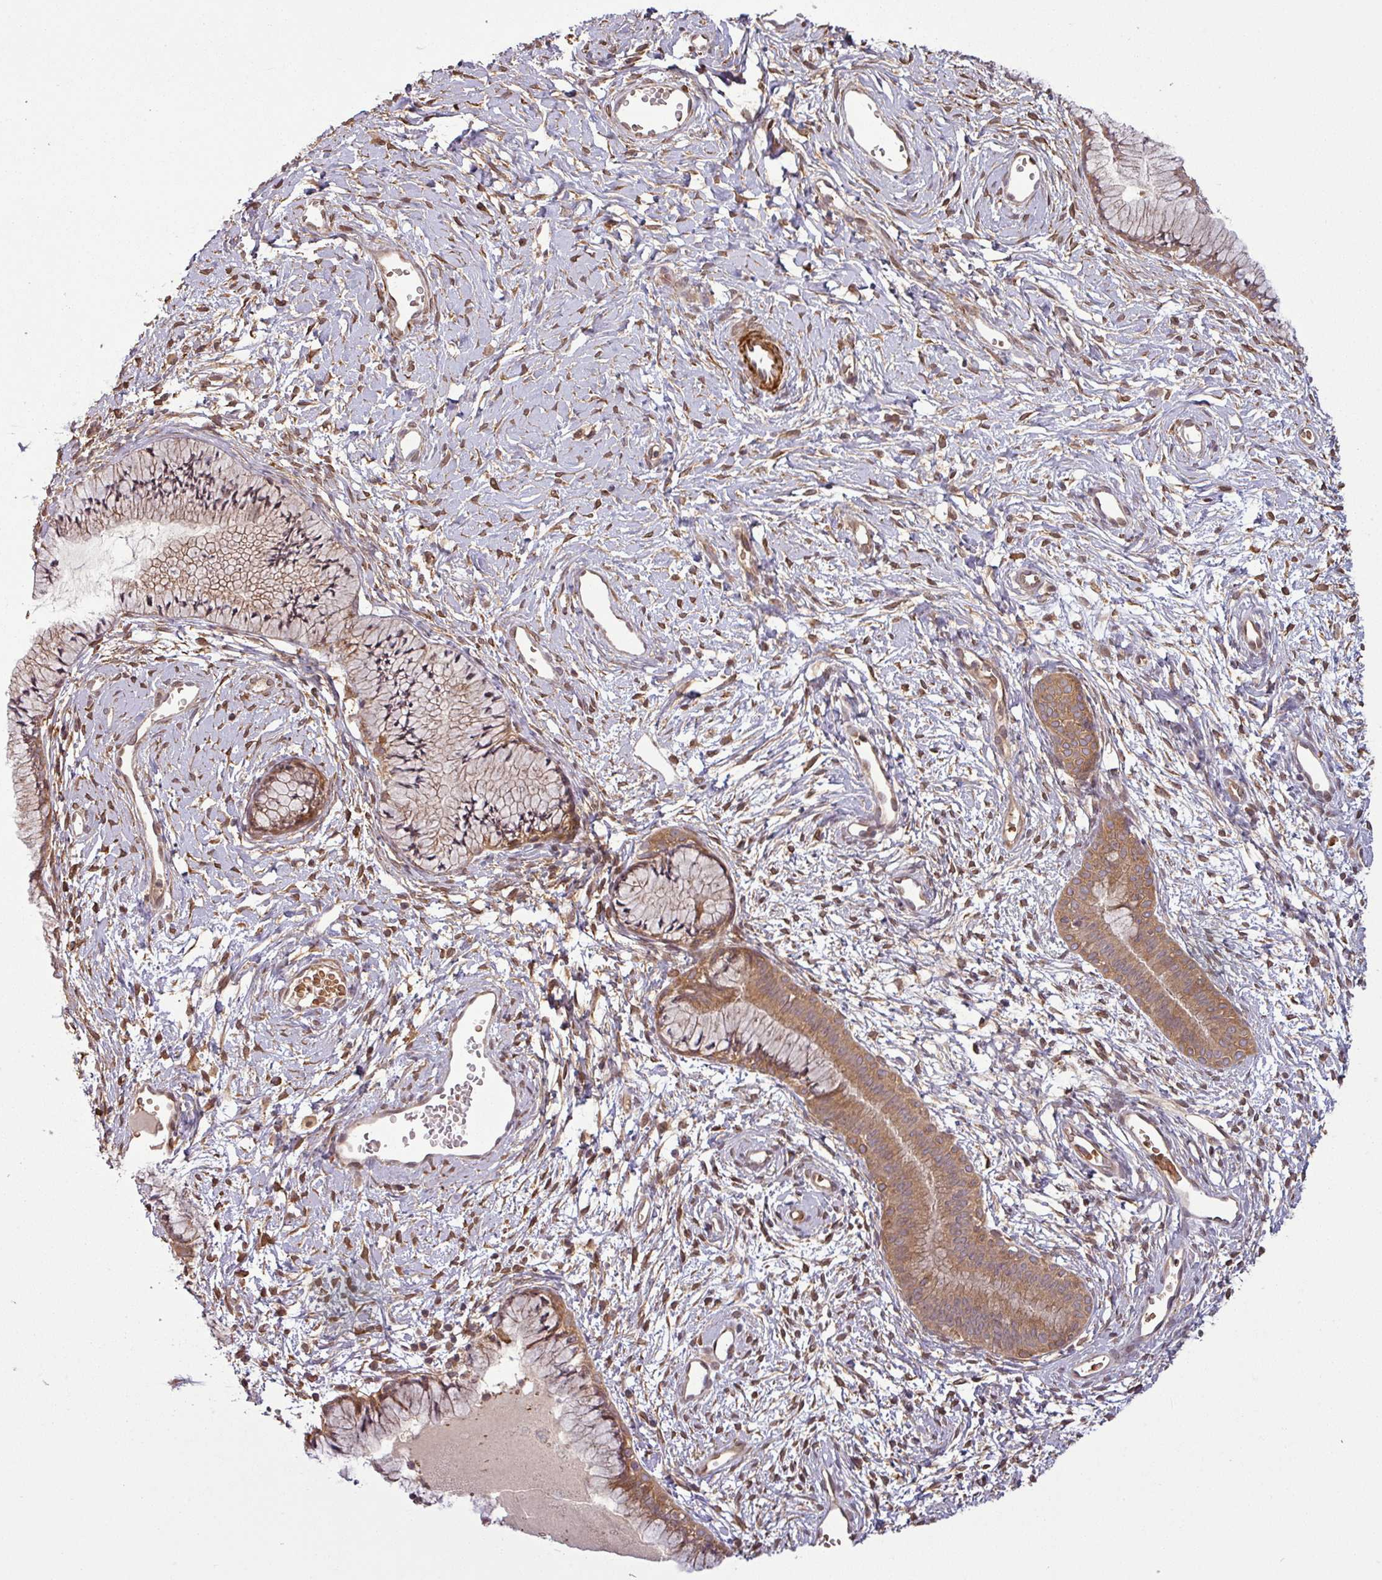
{"staining": {"intensity": "moderate", "quantity": ">75%", "location": "cytoplasmic/membranous"}, "tissue": "cervix", "cell_type": "Glandular cells", "image_type": "normal", "snomed": [{"axis": "morphology", "description": "Normal tissue, NOS"}, {"axis": "topography", "description": "Cervix"}], "caption": "Immunohistochemistry micrograph of benign cervix stained for a protein (brown), which reveals medium levels of moderate cytoplasmic/membranous positivity in approximately >75% of glandular cells.", "gene": "MAP3K6", "patient": {"sex": "female", "age": 42}}